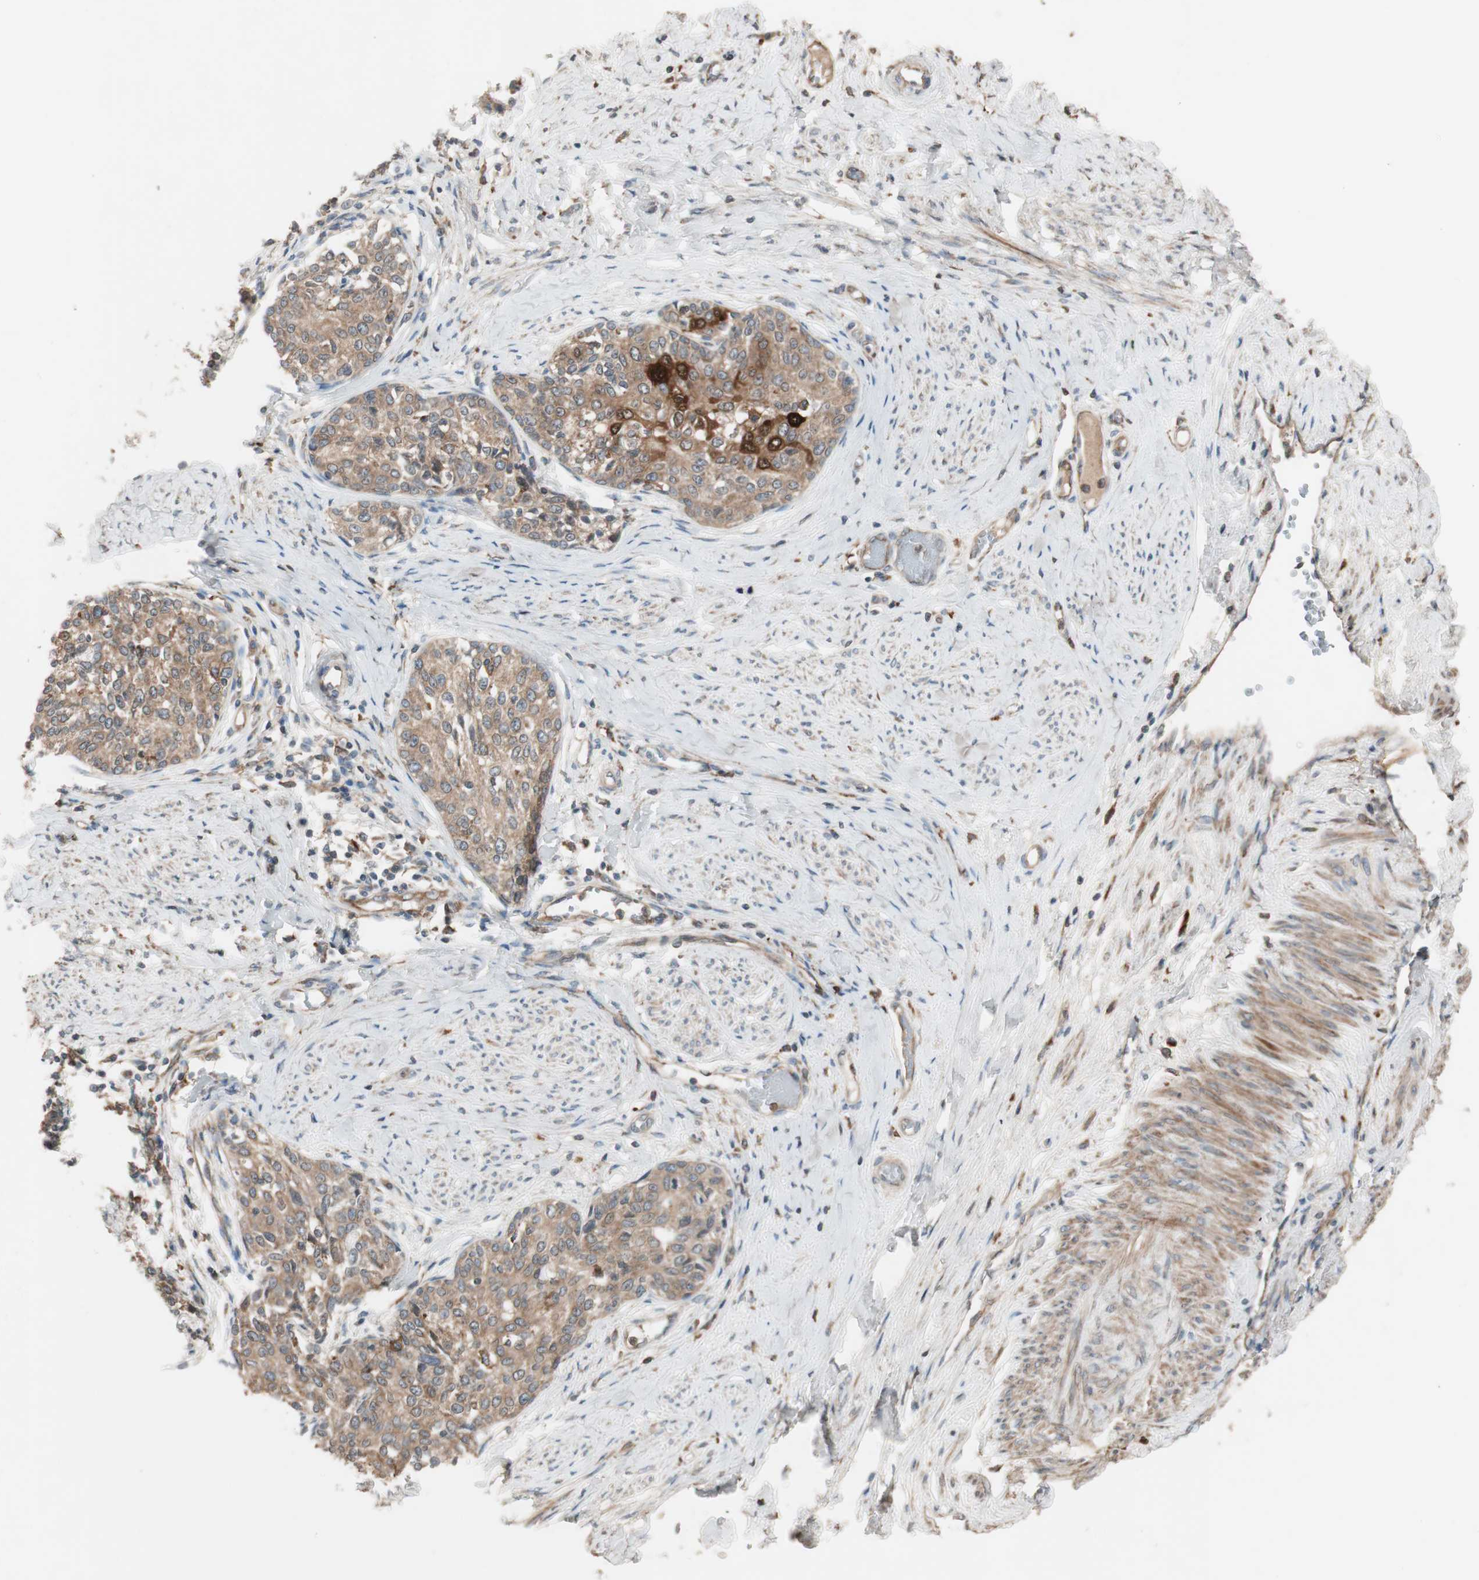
{"staining": {"intensity": "strong", "quantity": ">75%", "location": "cytoplasmic/membranous"}, "tissue": "cervical cancer", "cell_type": "Tumor cells", "image_type": "cancer", "snomed": [{"axis": "morphology", "description": "Squamous cell carcinoma, NOS"}, {"axis": "morphology", "description": "Adenocarcinoma, NOS"}, {"axis": "topography", "description": "Cervix"}], "caption": "High-magnification brightfield microscopy of cervical cancer stained with DAB (brown) and counterstained with hematoxylin (blue). tumor cells exhibit strong cytoplasmic/membranous expression is appreciated in about>75% of cells. Using DAB (brown) and hematoxylin (blue) stains, captured at high magnification using brightfield microscopy.", "gene": "STAB1", "patient": {"sex": "female", "age": 52}}